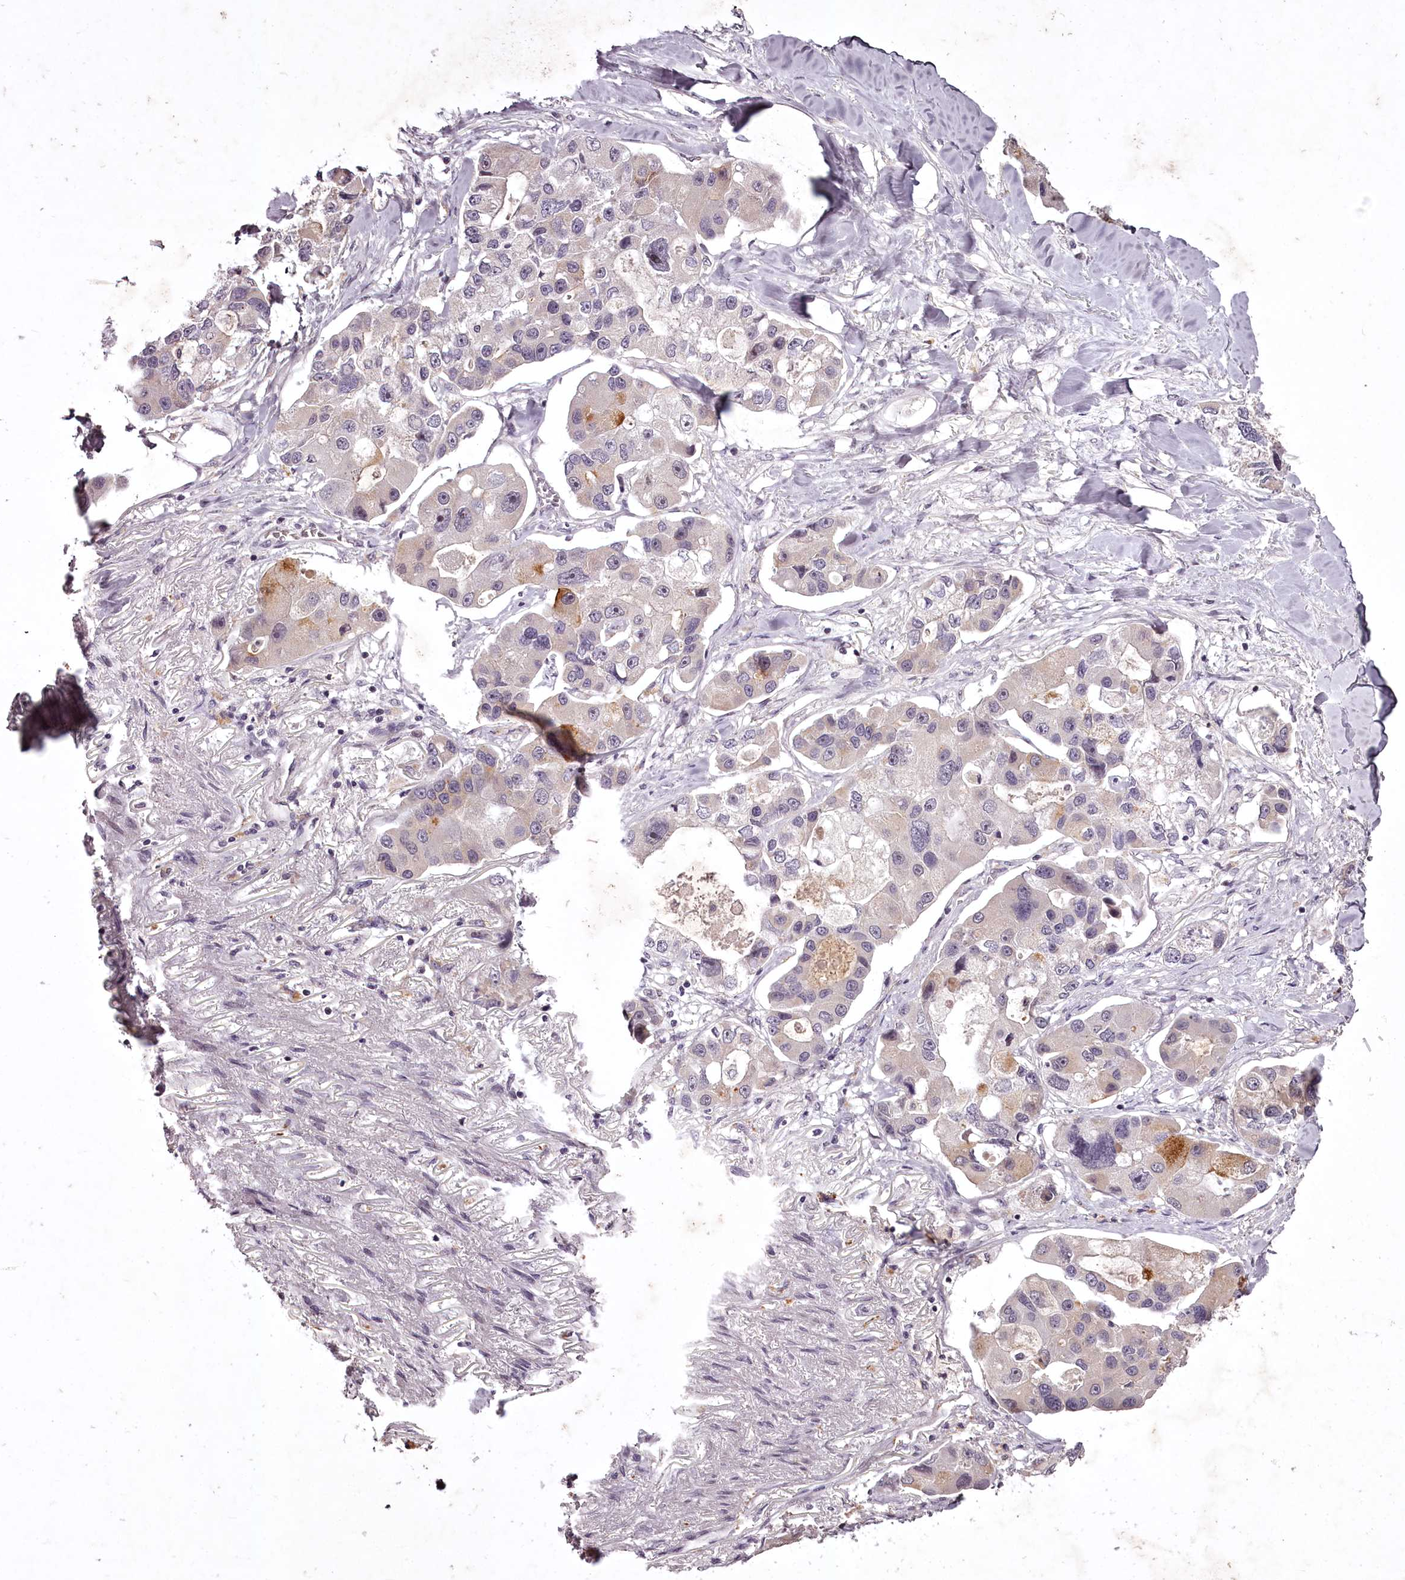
{"staining": {"intensity": "weak", "quantity": "<25%", "location": "cytoplasmic/membranous"}, "tissue": "lung cancer", "cell_type": "Tumor cells", "image_type": "cancer", "snomed": [{"axis": "morphology", "description": "Adenocarcinoma, NOS"}, {"axis": "topography", "description": "Lung"}], "caption": "This is an immunohistochemistry (IHC) image of lung cancer (adenocarcinoma). There is no staining in tumor cells.", "gene": "RBMXL2", "patient": {"sex": "female", "age": 54}}